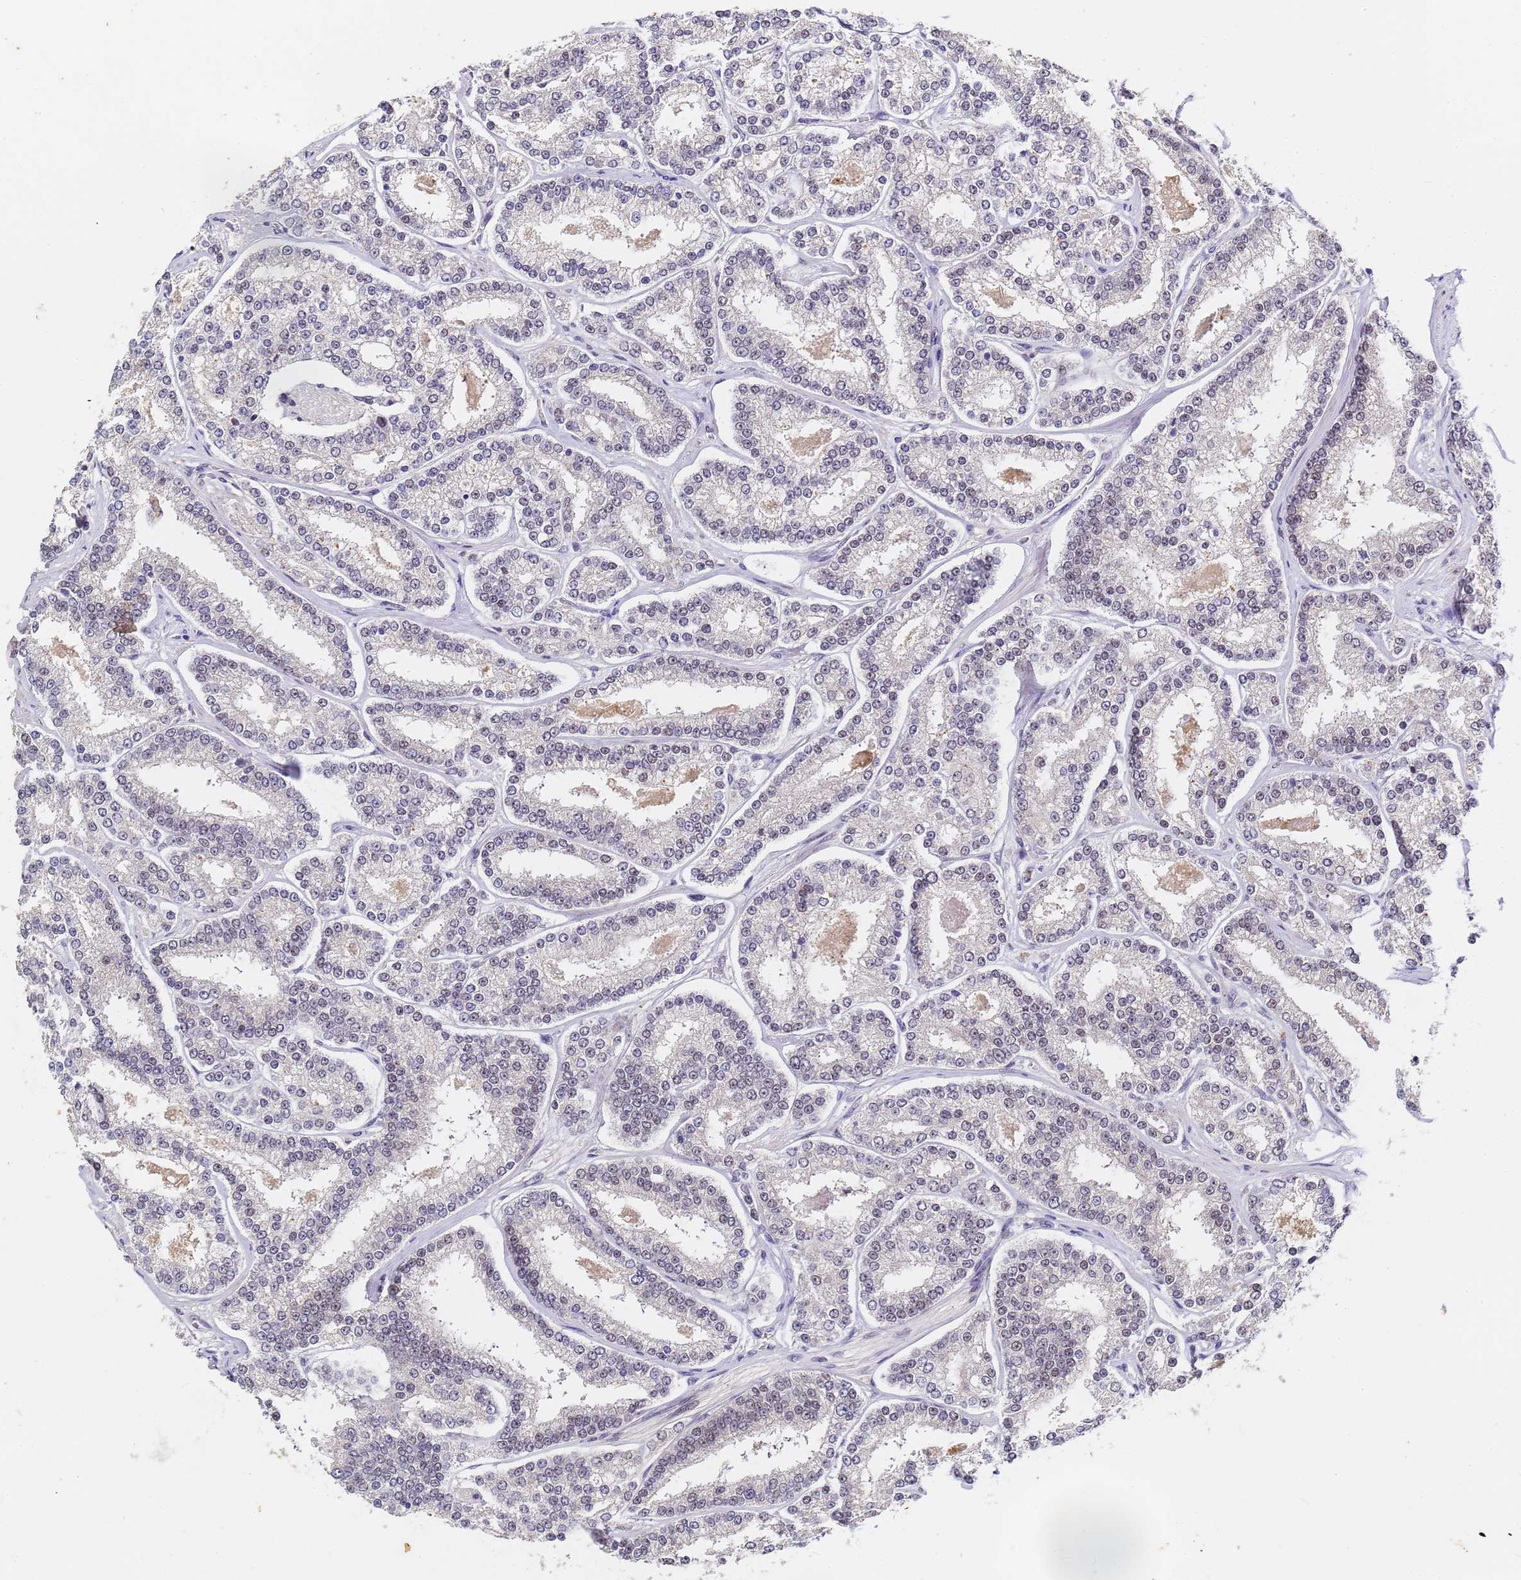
{"staining": {"intensity": "negative", "quantity": "none", "location": "none"}, "tissue": "prostate cancer", "cell_type": "Tumor cells", "image_type": "cancer", "snomed": [{"axis": "morphology", "description": "Normal tissue, NOS"}, {"axis": "morphology", "description": "Adenocarcinoma, High grade"}, {"axis": "topography", "description": "Prostate"}], "caption": "Adenocarcinoma (high-grade) (prostate) was stained to show a protein in brown. There is no significant positivity in tumor cells. (DAB (3,3'-diaminobenzidine) IHC, high magnification).", "gene": "FNBP4", "patient": {"sex": "male", "age": 83}}